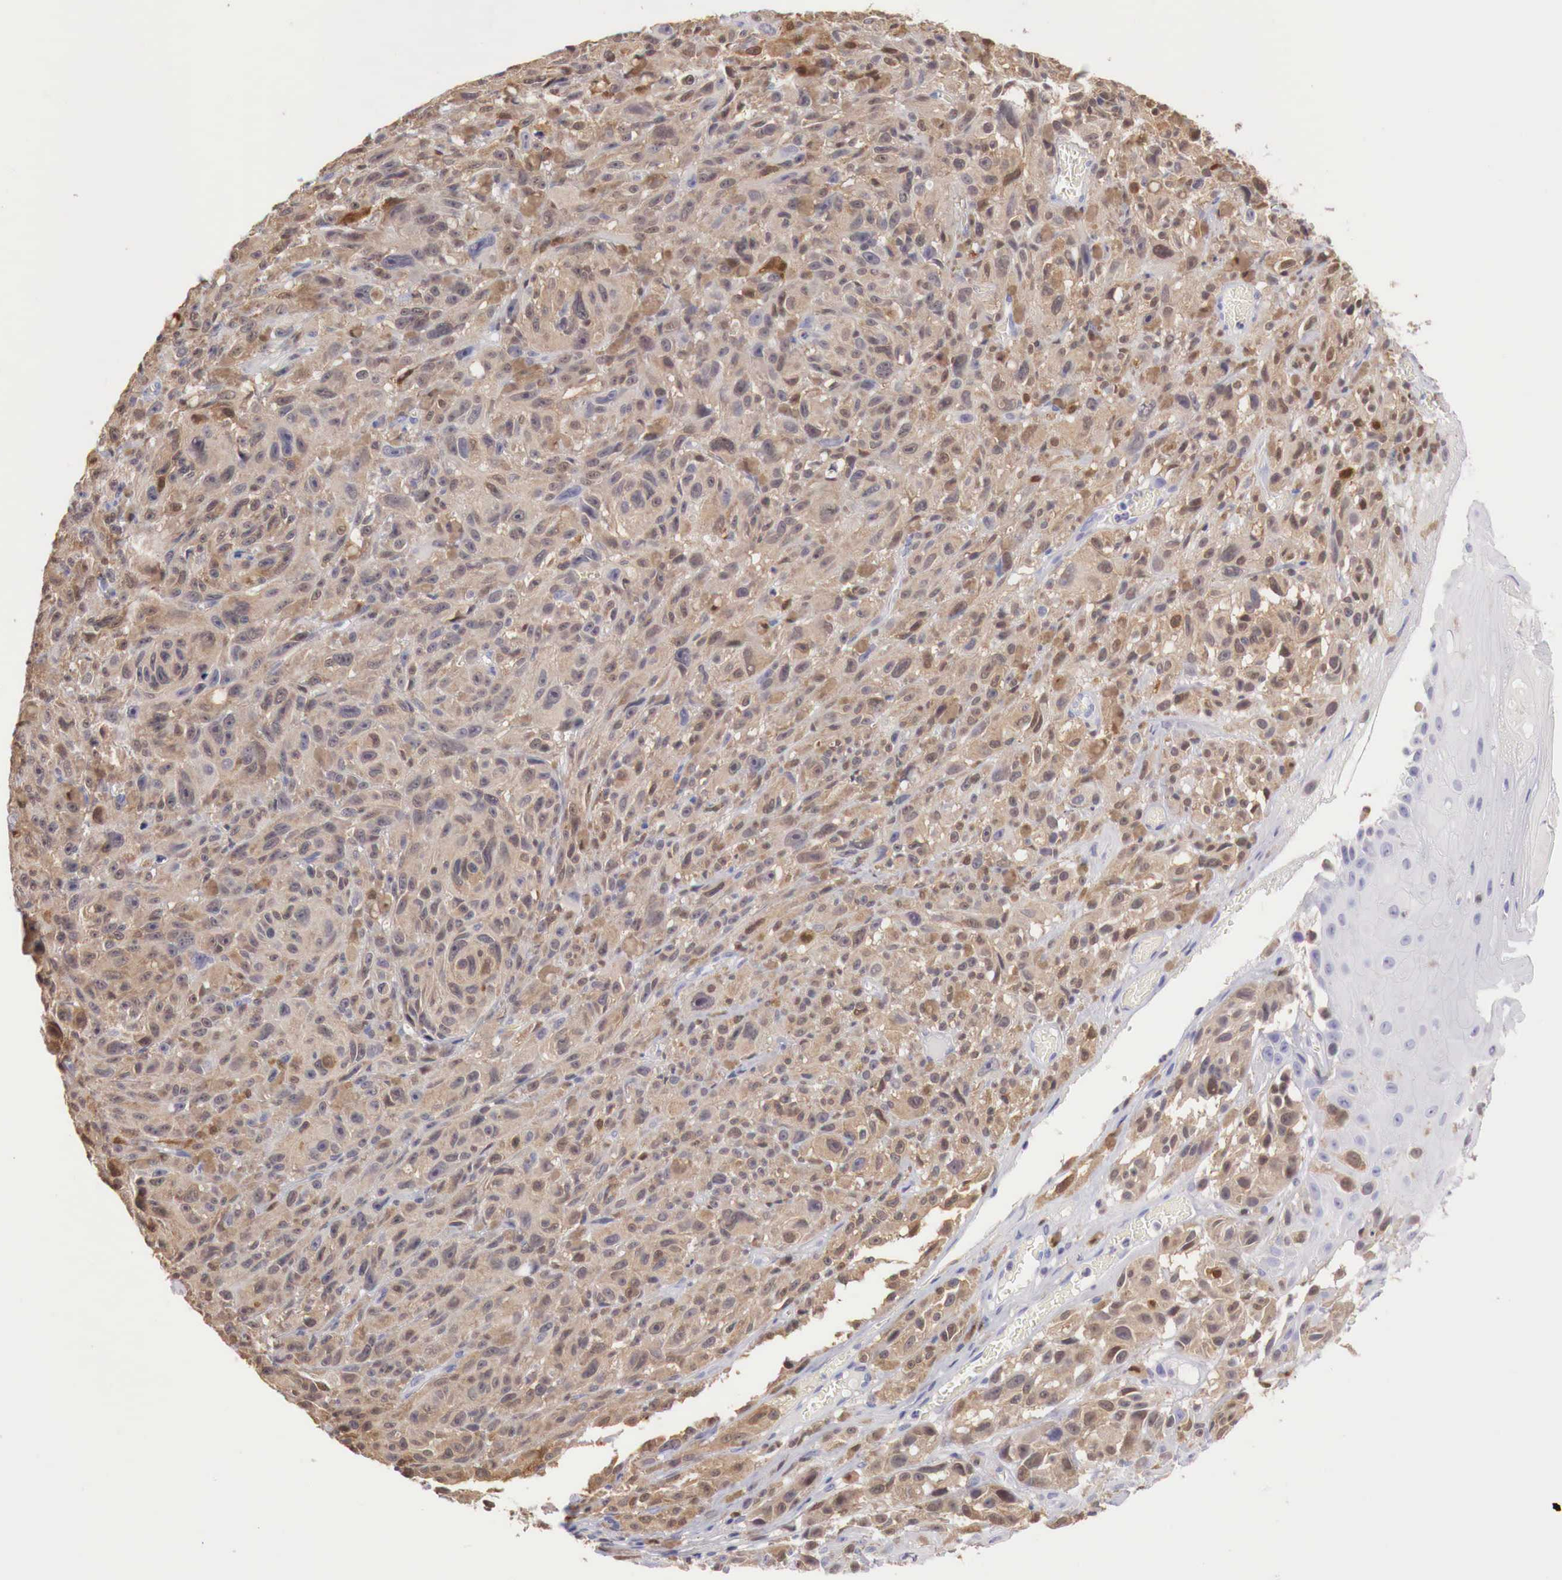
{"staining": {"intensity": "strong", "quantity": ">75%", "location": "cytoplasmic/membranous,nuclear"}, "tissue": "melanoma", "cell_type": "Tumor cells", "image_type": "cancer", "snomed": [{"axis": "morphology", "description": "Malignant melanoma, NOS"}, {"axis": "topography", "description": "Skin"}], "caption": "A photomicrograph of malignant melanoma stained for a protein exhibits strong cytoplasmic/membranous and nuclear brown staining in tumor cells. The staining is performed using DAB (3,3'-diaminobenzidine) brown chromogen to label protein expression. The nuclei are counter-stained blue using hematoxylin.", "gene": "RENBP", "patient": {"sex": "male", "age": 67}}